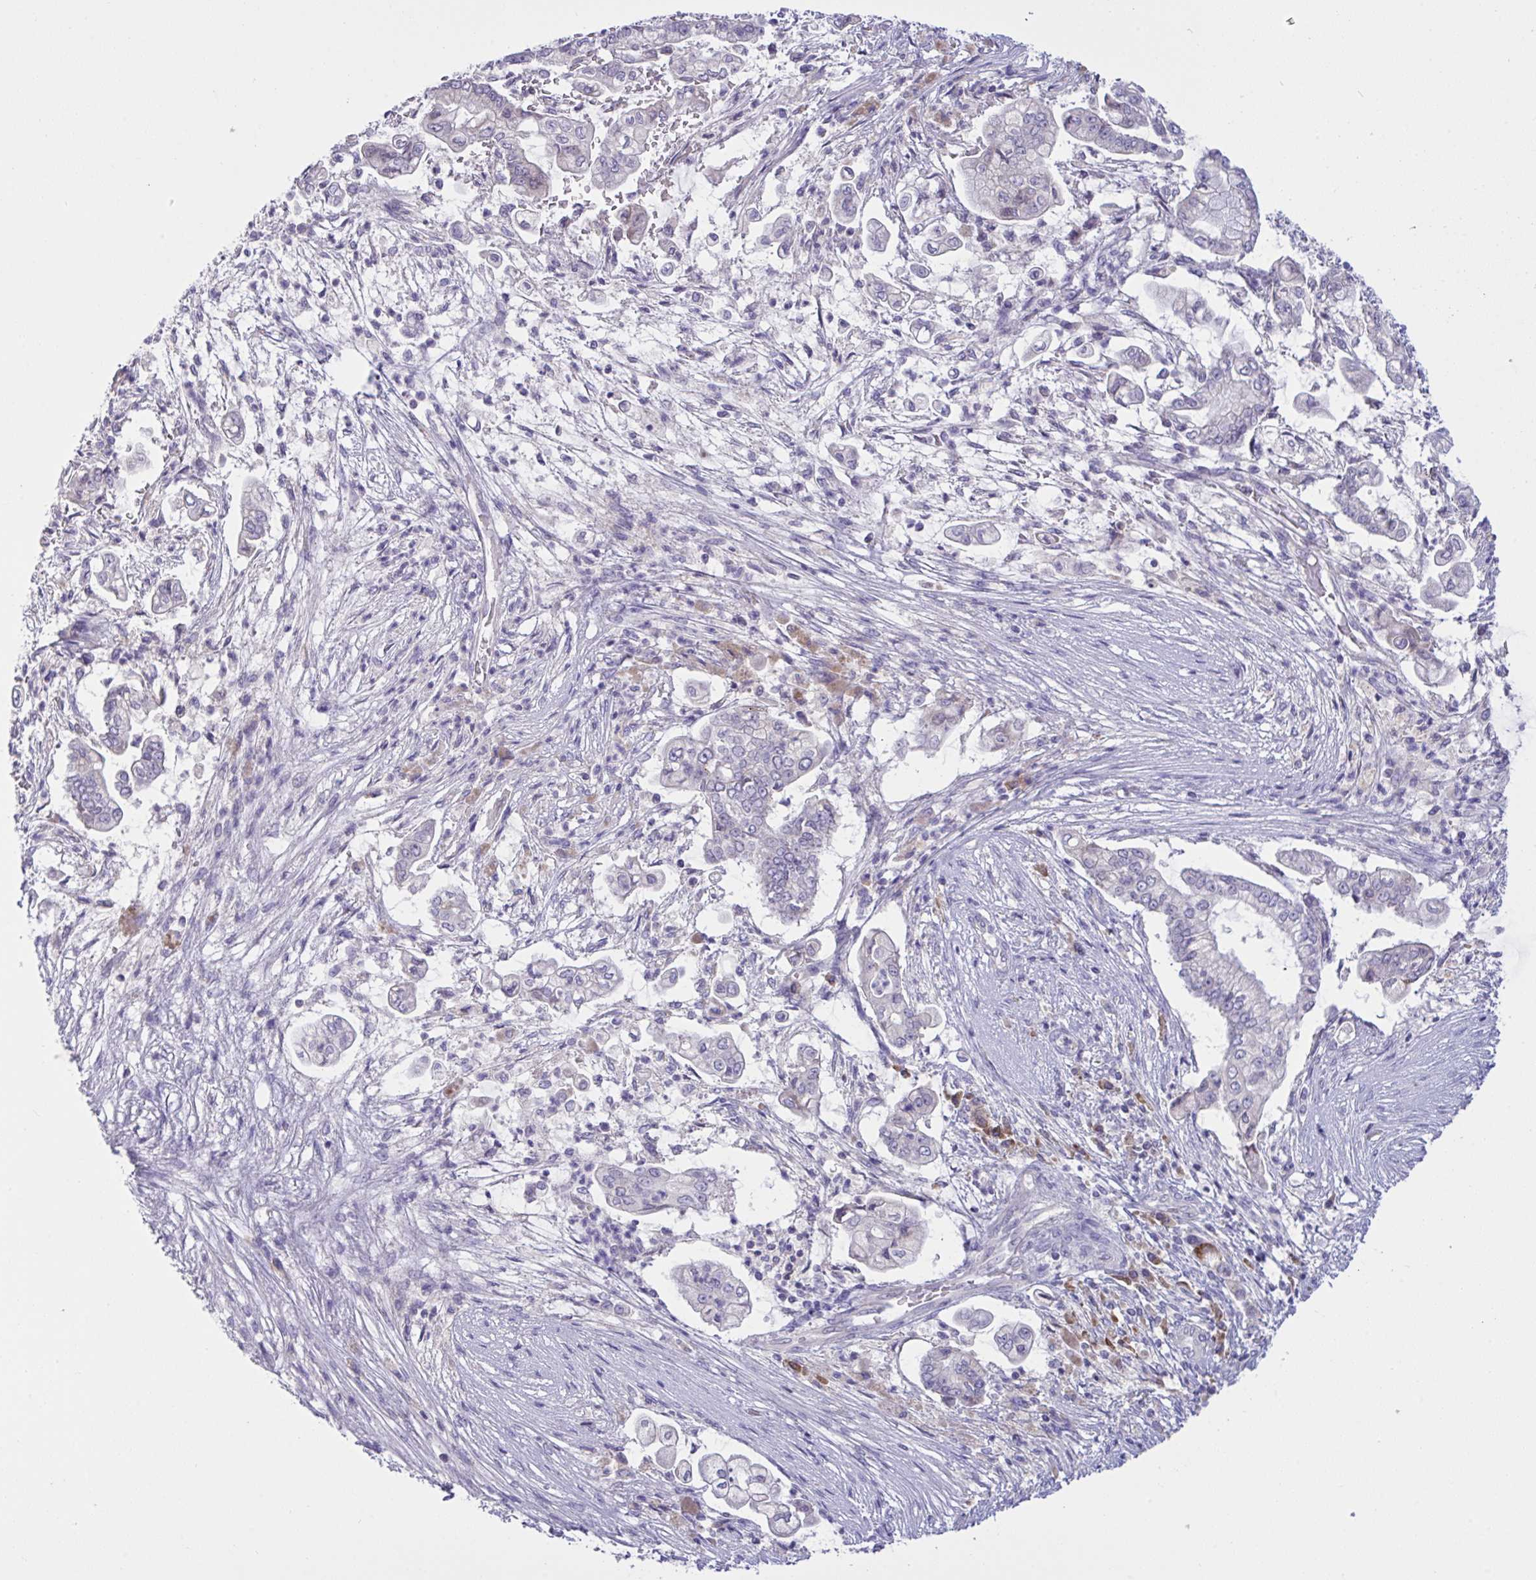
{"staining": {"intensity": "negative", "quantity": "none", "location": "none"}, "tissue": "pancreatic cancer", "cell_type": "Tumor cells", "image_type": "cancer", "snomed": [{"axis": "morphology", "description": "Adenocarcinoma, NOS"}, {"axis": "topography", "description": "Pancreas"}], "caption": "Immunohistochemistry (IHC) of adenocarcinoma (pancreatic) exhibits no positivity in tumor cells. (DAB (3,3'-diaminobenzidine) immunohistochemistry (IHC) visualized using brightfield microscopy, high magnification).", "gene": "TMEM41A", "patient": {"sex": "female", "age": 69}}